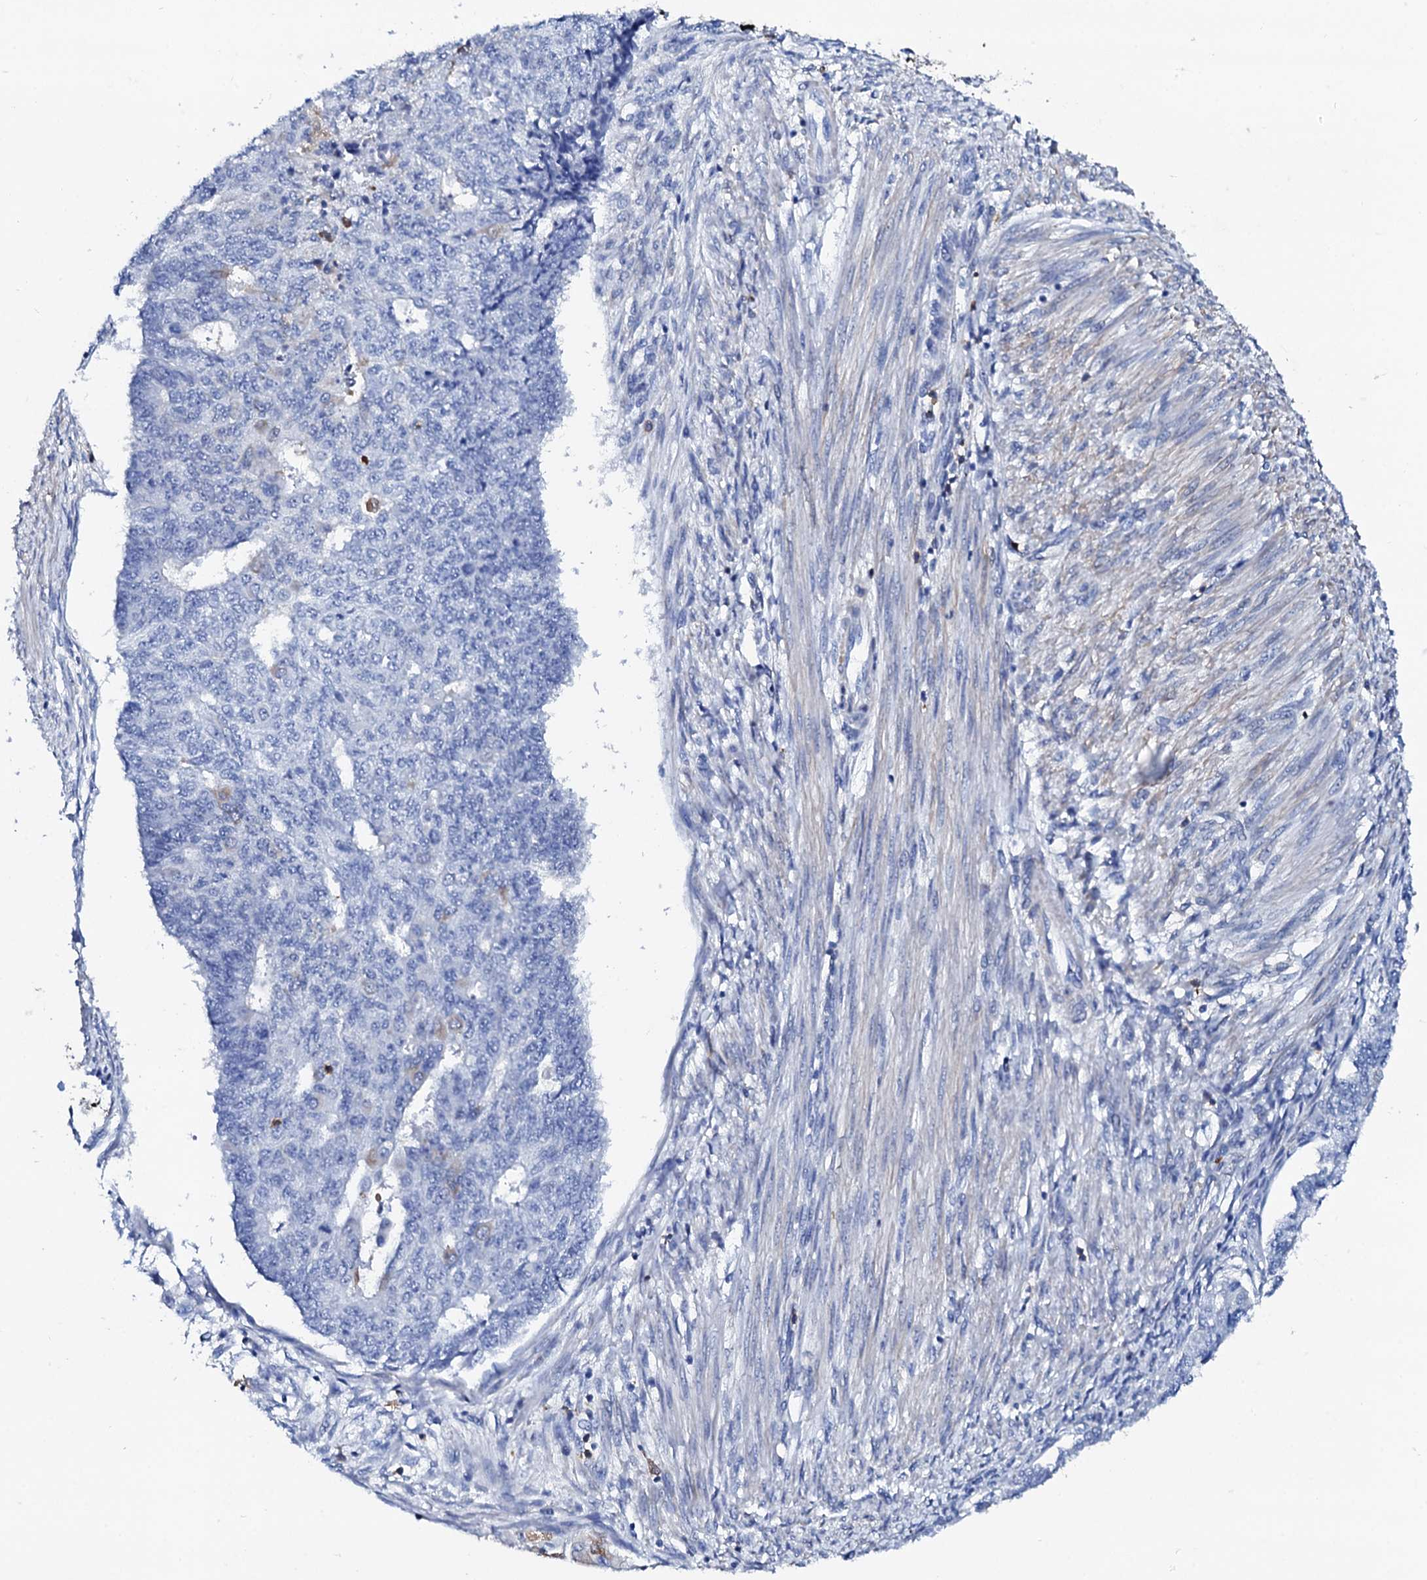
{"staining": {"intensity": "negative", "quantity": "none", "location": "none"}, "tissue": "endometrial cancer", "cell_type": "Tumor cells", "image_type": "cancer", "snomed": [{"axis": "morphology", "description": "Adenocarcinoma, NOS"}, {"axis": "topography", "description": "Endometrium"}], "caption": "An immunohistochemistry image of endometrial adenocarcinoma is shown. There is no staining in tumor cells of endometrial adenocarcinoma.", "gene": "GLB1L3", "patient": {"sex": "female", "age": 32}}